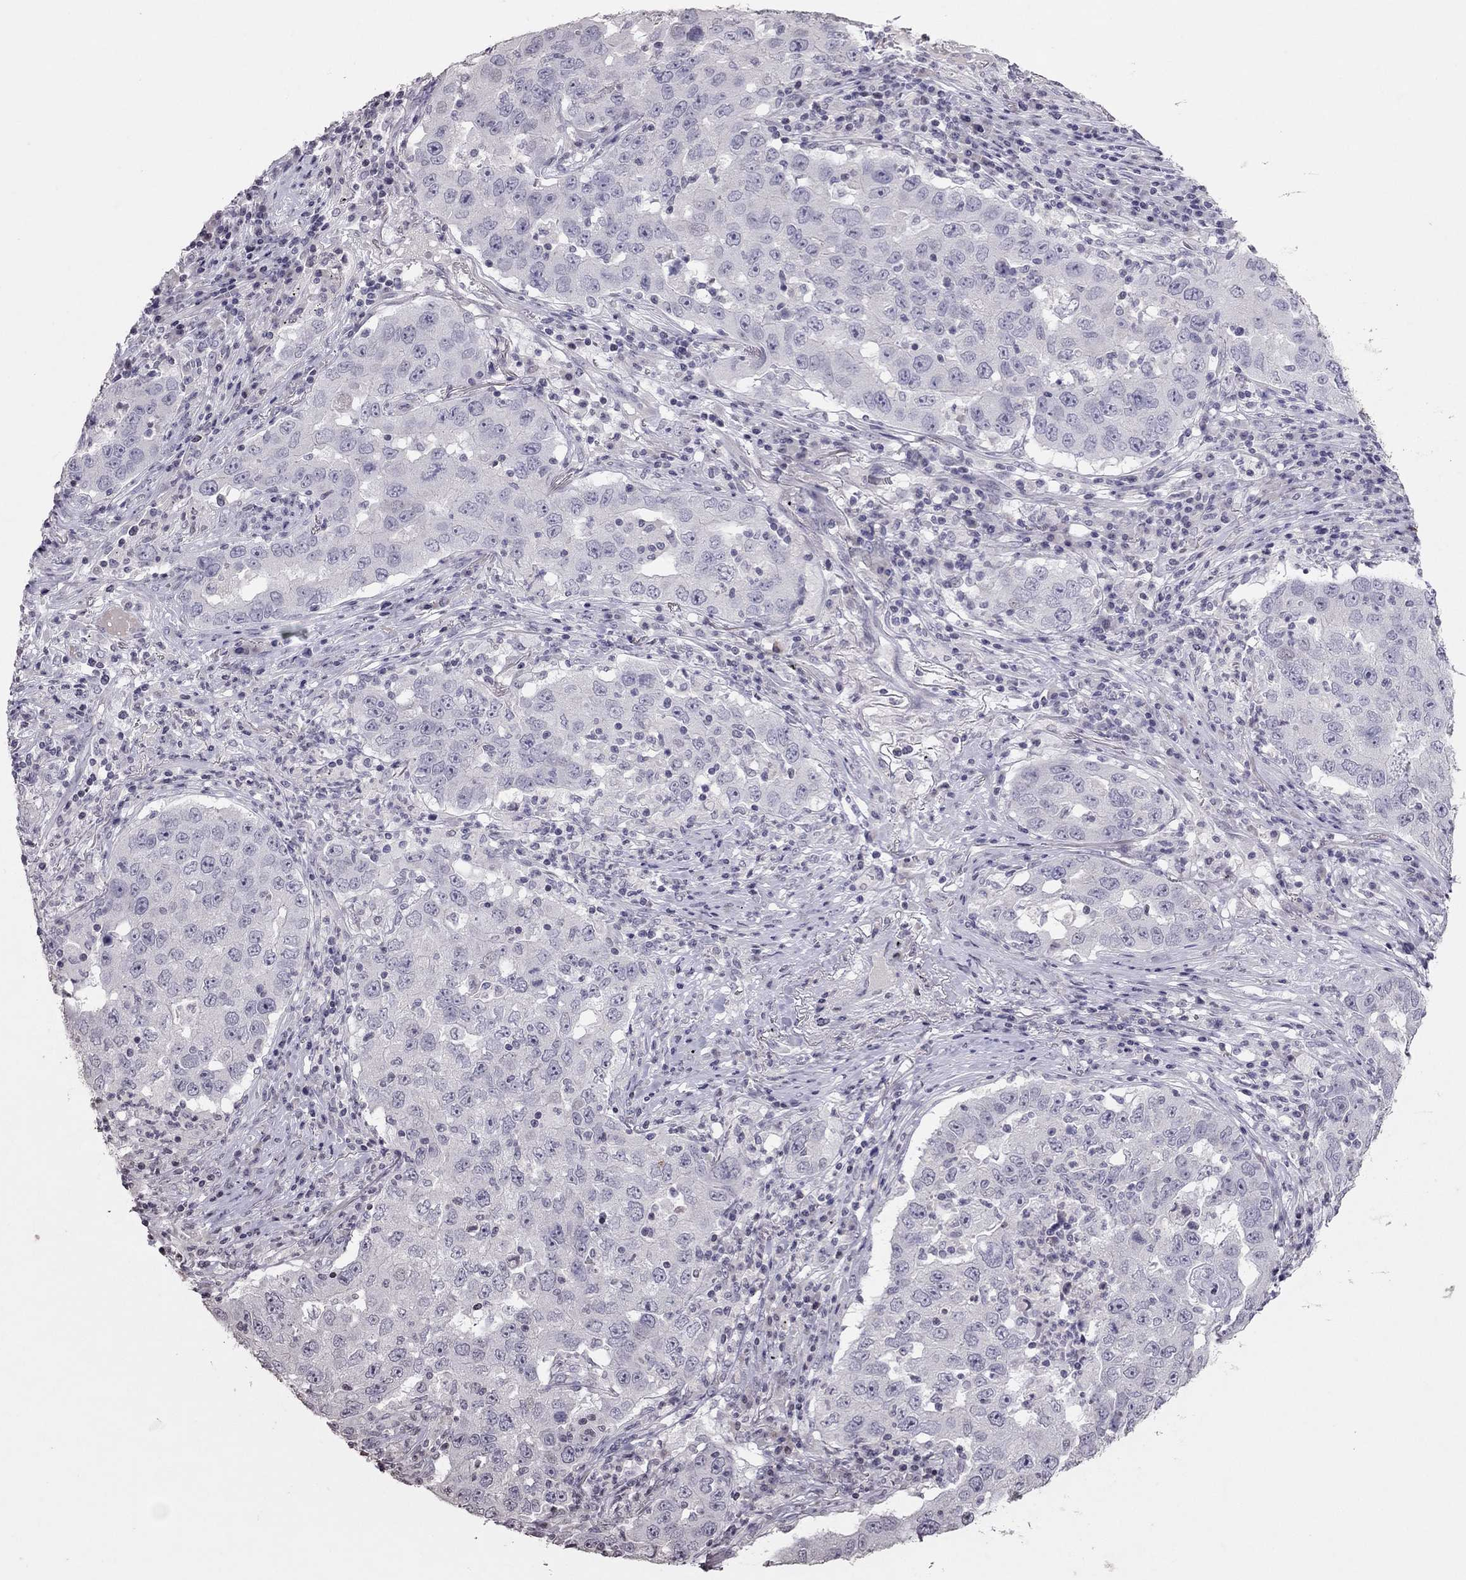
{"staining": {"intensity": "negative", "quantity": "none", "location": "none"}, "tissue": "lung cancer", "cell_type": "Tumor cells", "image_type": "cancer", "snomed": [{"axis": "morphology", "description": "Adenocarcinoma, NOS"}, {"axis": "topography", "description": "Lung"}], "caption": "Immunohistochemistry (IHC) photomicrograph of neoplastic tissue: adenocarcinoma (lung) stained with DAB (3,3'-diaminobenzidine) demonstrates no significant protein expression in tumor cells.", "gene": "TSHB", "patient": {"sex": "male", "age": 73}}